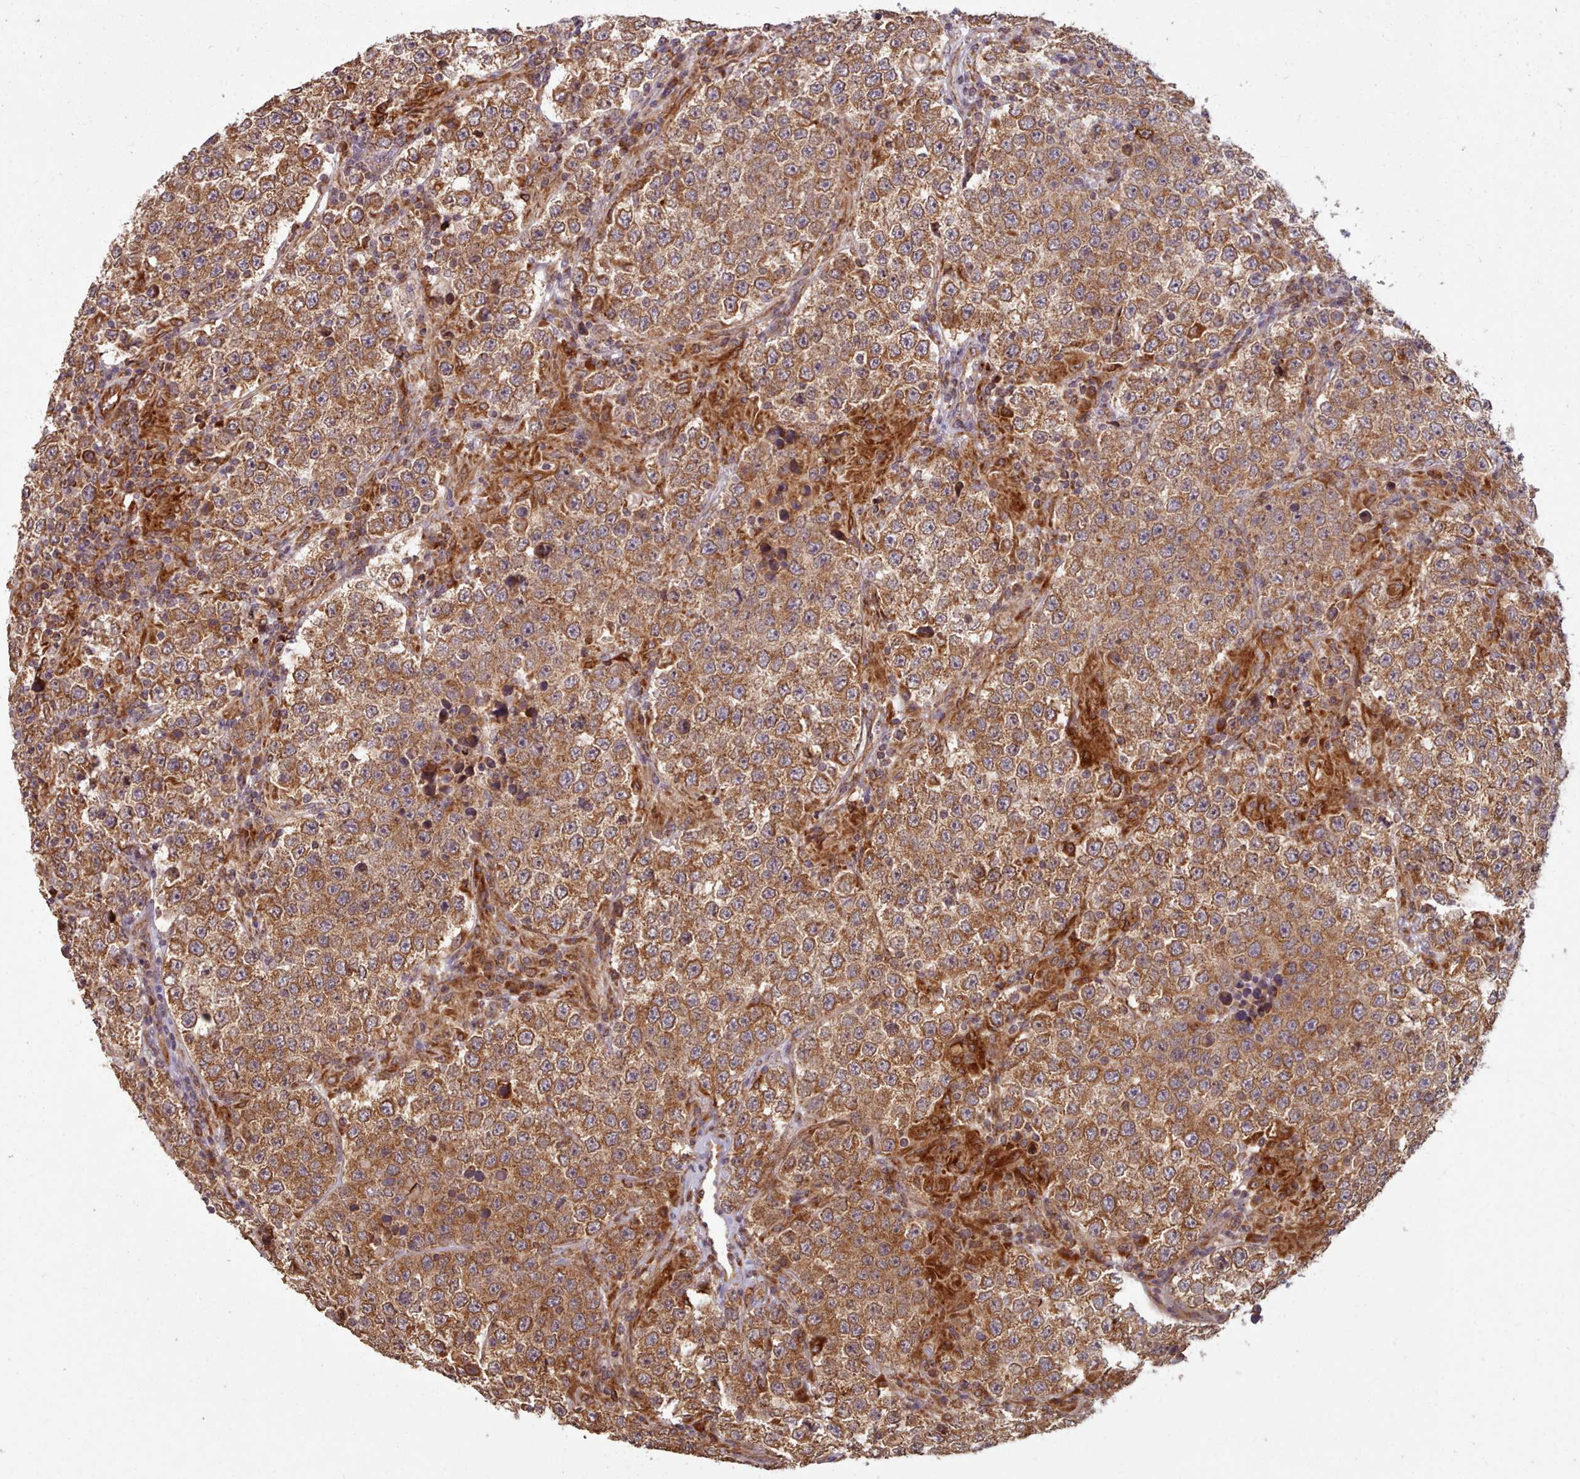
{"staining": {"intensity": "moderate", "quantity": ">75%", "location": "cytoplasmic/membranous"}, "tissue": "testis cancer", "cell_type": "Tumor cells", "image_type": "cancer", "snomed": [{"axis": "morphology", "description": "Normal tissue, NOS"}, {"axis": "morphology", "description": "Urothelial carcinoma, High grade"}, {"axis": "morphology", "description": "Seminoma, NOS"}, {"axis": "morphology", "description": "Carcinoma, Embryonal, NOS"}, {"axis": "topography", "description": "Urinary bladder"}, {"axis": "topography", "description": "Testis"}], "caption": "Immunohistochemistry (DAB) staining of human testis urothelial carcinoma (high-grade) shows moderate cytoplasmic/membranous protein staining in about >75% of tumor cells.", "gene": "CRYBG1", "patient": {"sex": "male", "age": 41}}